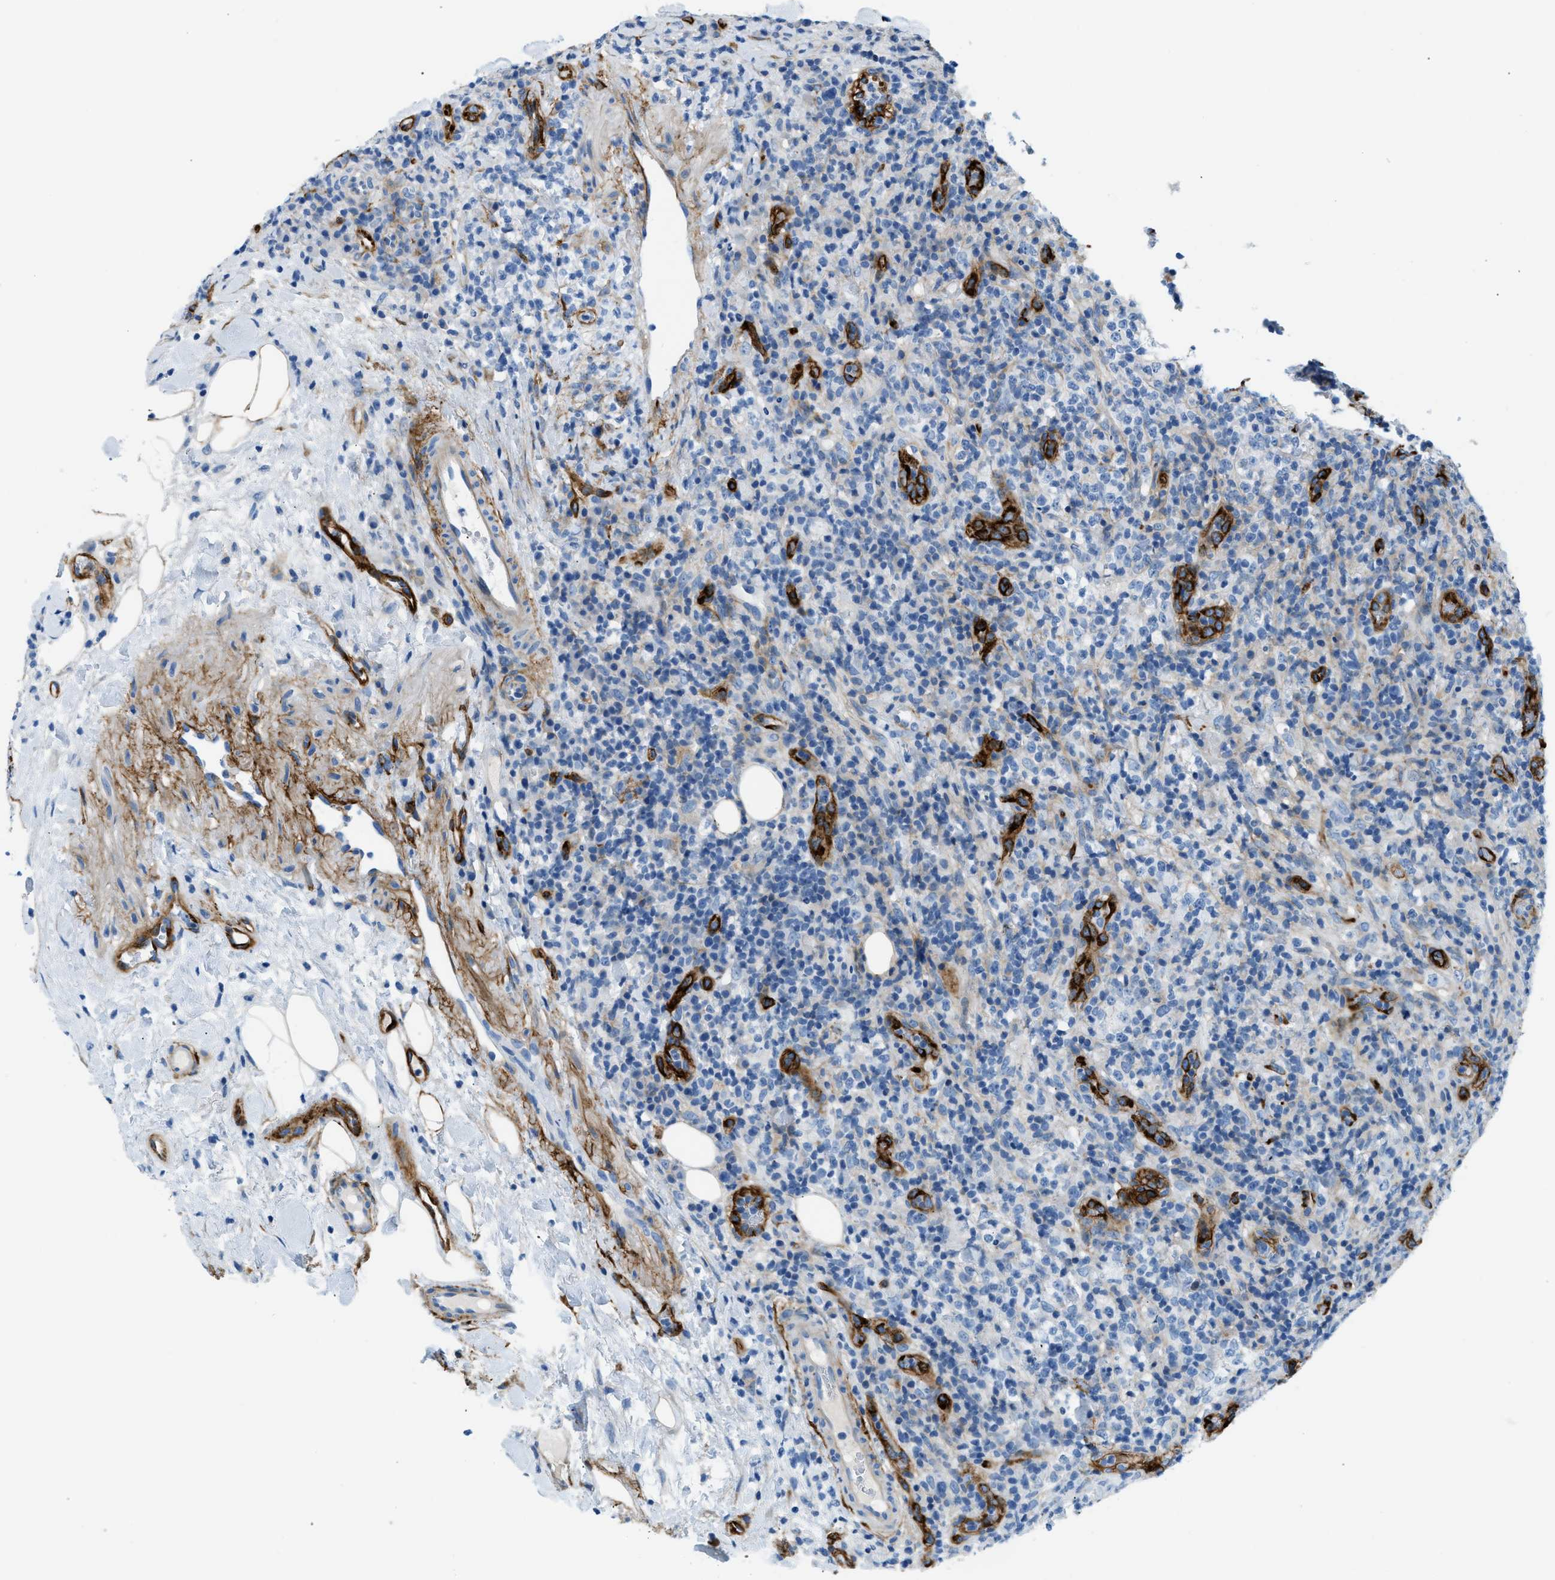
{"staining": {"intensity": "negative", "quantity": "none", "location": "none"}, "tissue": "lymphoma", "cell_type": "Tumor cells", "image_type": "cancer", "snomed": [{"axis": "morphology", "description": "Malignant lymphoma, non-Hodgkin's type, High grade"}, {"axis": "topography", "description": "Lymph node"}], "caption": "Protein analysis of lymphoma displays no significant staining in tumor cells.", "gene": "COL15A1", "patient": {"sex": "female", "age": 76}}